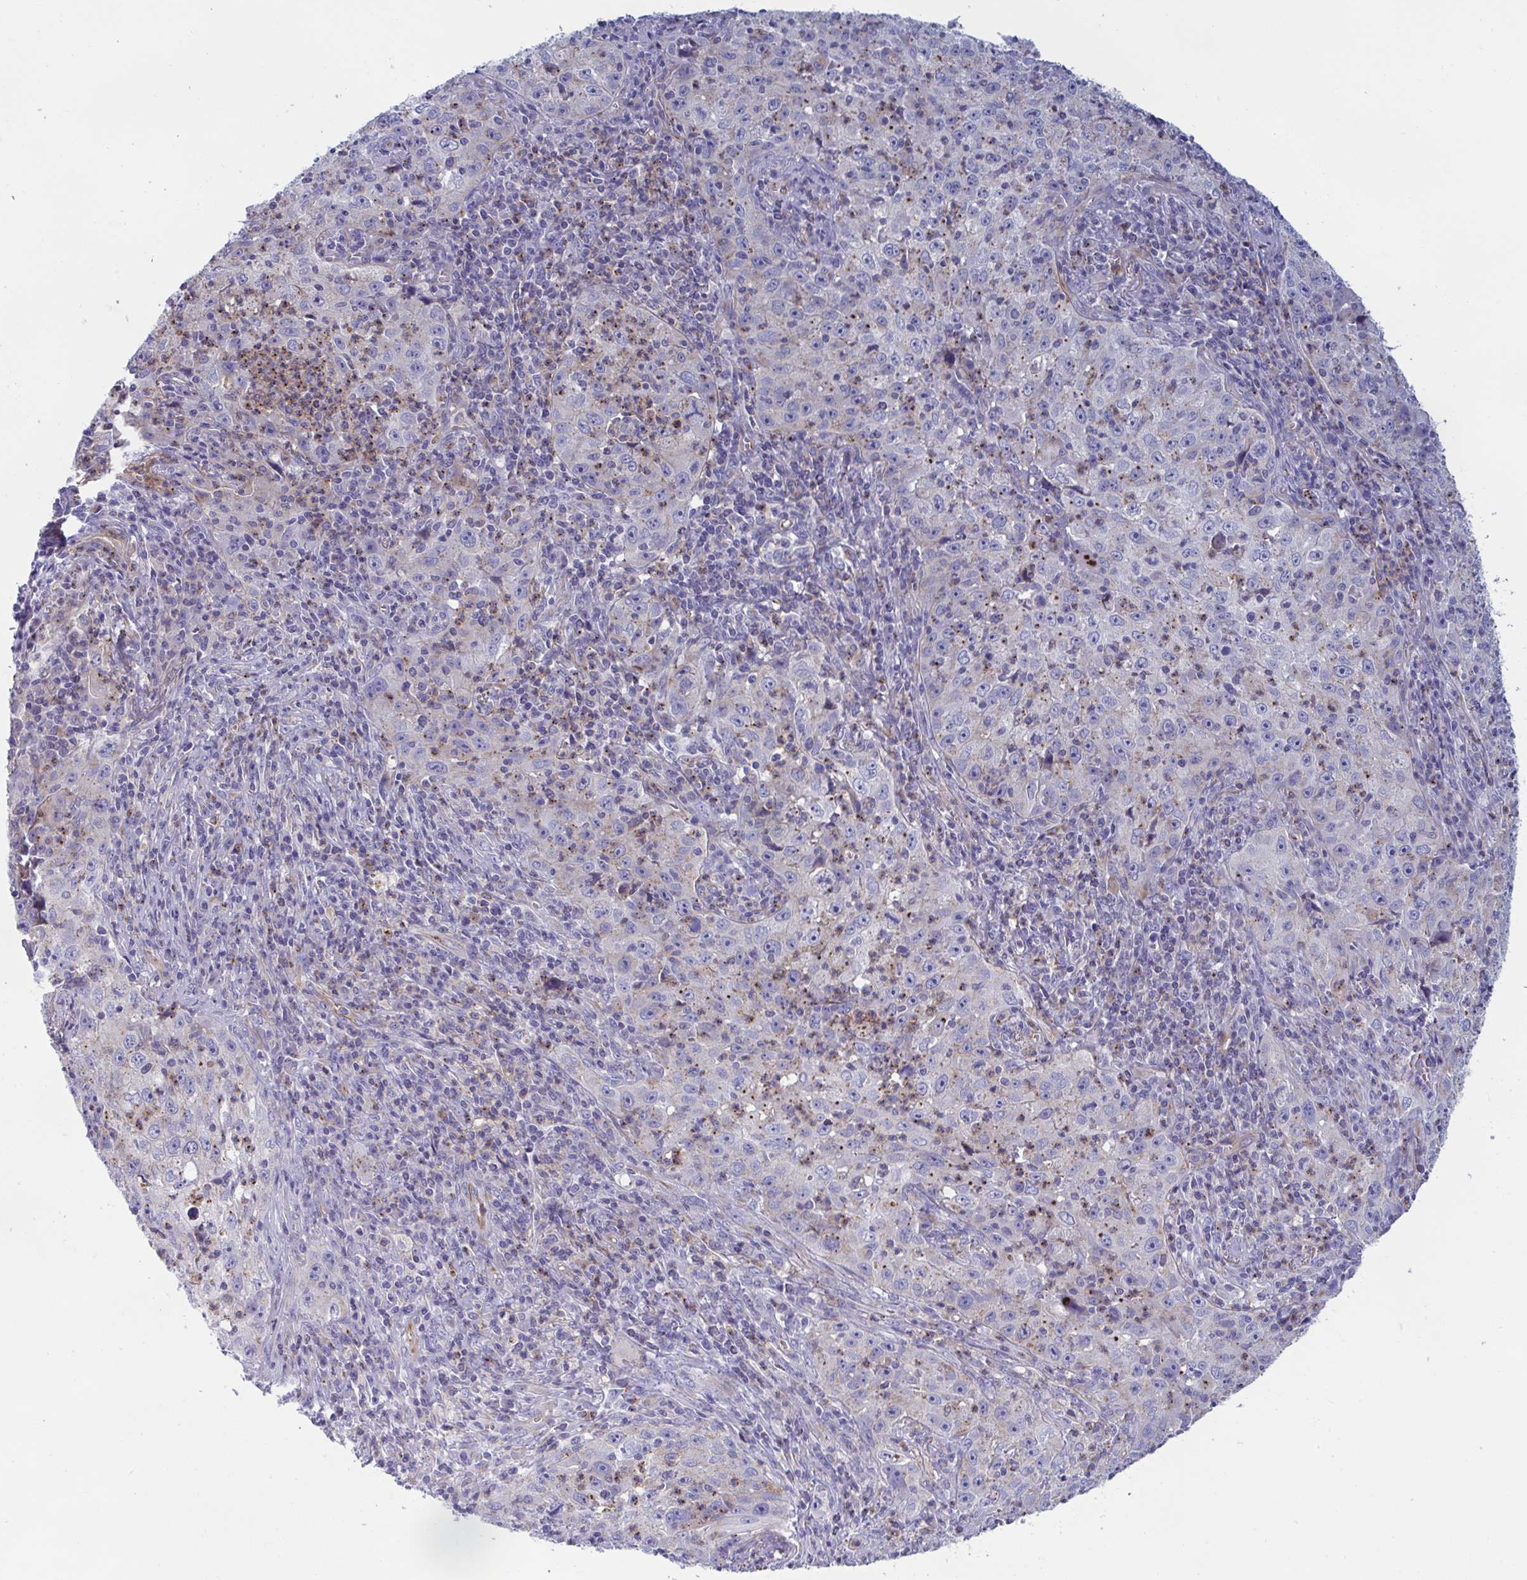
{"staining": {"intensity": "negative", "quantity": "none", "location": "none"}, "tissue": "lung cancer", "cell_type": "Tumor cells", "image_type": "cancer", "snomed": [{"axis": "morphology", "description": "Squamous cell carcinoma, NOS"}, {"axis": "topography", "description": "Lung"}], "caption": "A photomicrograph of human lung squamous cell carcinoma is negative for staining in tumor cells.", "gene": "SLC9A6", "patient": {"sex": "male", "age": 71}}